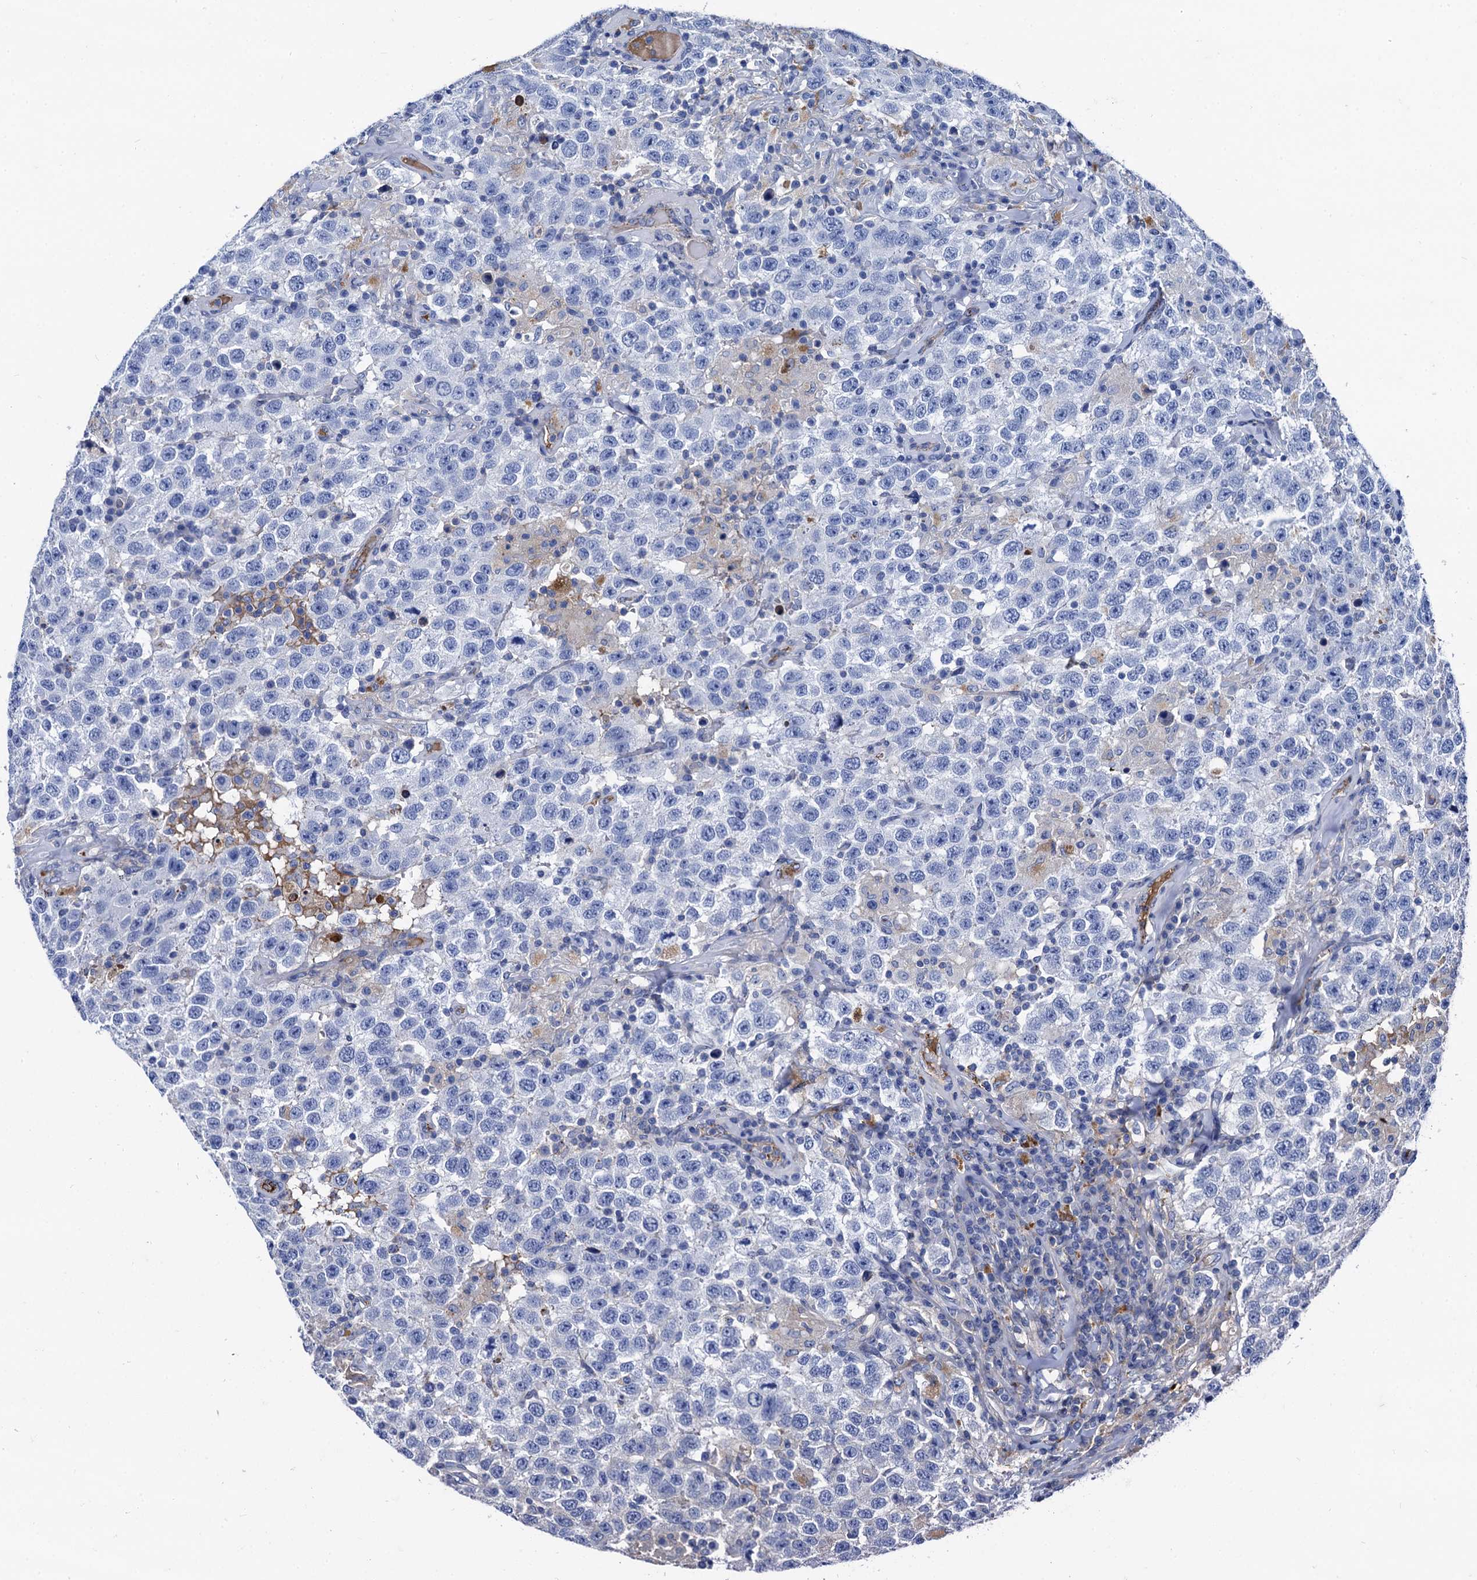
{"staining": {"intensity": "moderate", "quantity": "<25%", "location": "cytoplasmic/membranous"}, "tissue": "testis cancer", "cell_type": "Tumor cells", "image_type": "cancer", "snomed": [{"axis": "morphology", "description": "Seminoma, NOS"}, {"axis": "topography", "description": "Testis"}], "caption": "Tumor cells exhibit moderate cytoplasmic/membranous staining in approximately <25% of cells in testis cancer. Using DAB (3,3'-diaminobenzidine) (brown) and hematoxylin (blue) stains, captured at high magnification using brightfield microscopy.", "gene": "APOD", "patient": {"sex": "male", "age": 41}}